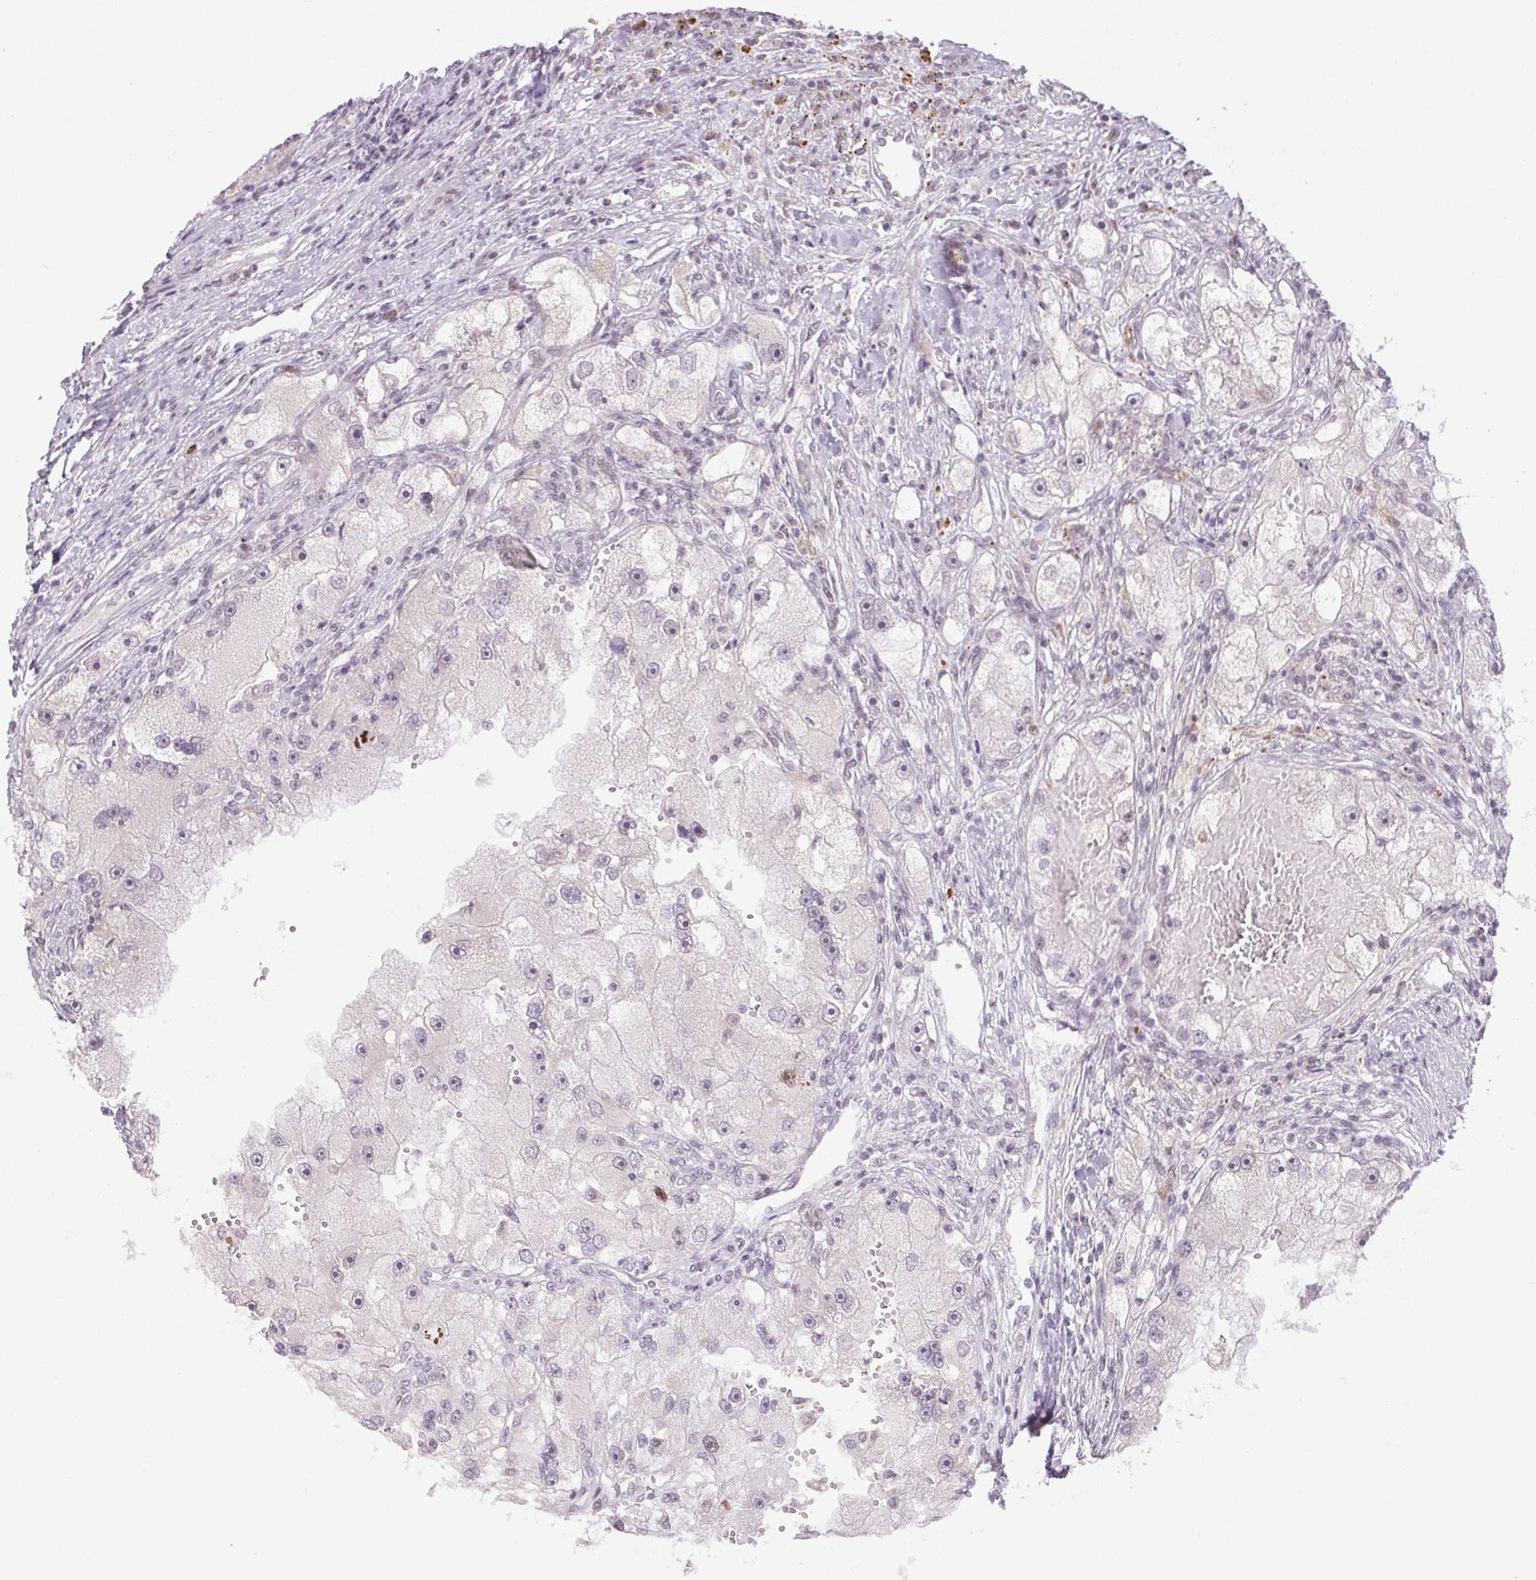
{"staining": {"intensity": "negative", "quantity": "none", "location": "none"}, "tissue": "renal cancer", "cell_type": "Tumor cells", "image_type": "cancer", "snomed": [{"axis": "morphology", "description": "Adenocarcinoma, NOS"}, {"axis": "topography", "description": "Kidney"}], "caption": "A photomicrograph of renal cancer (adenocarcinoma) stained for a protein reveals no brown staining in tumor cells.", "gene": "SMIM6", "patient": {"sex": "male", "age": 63}}